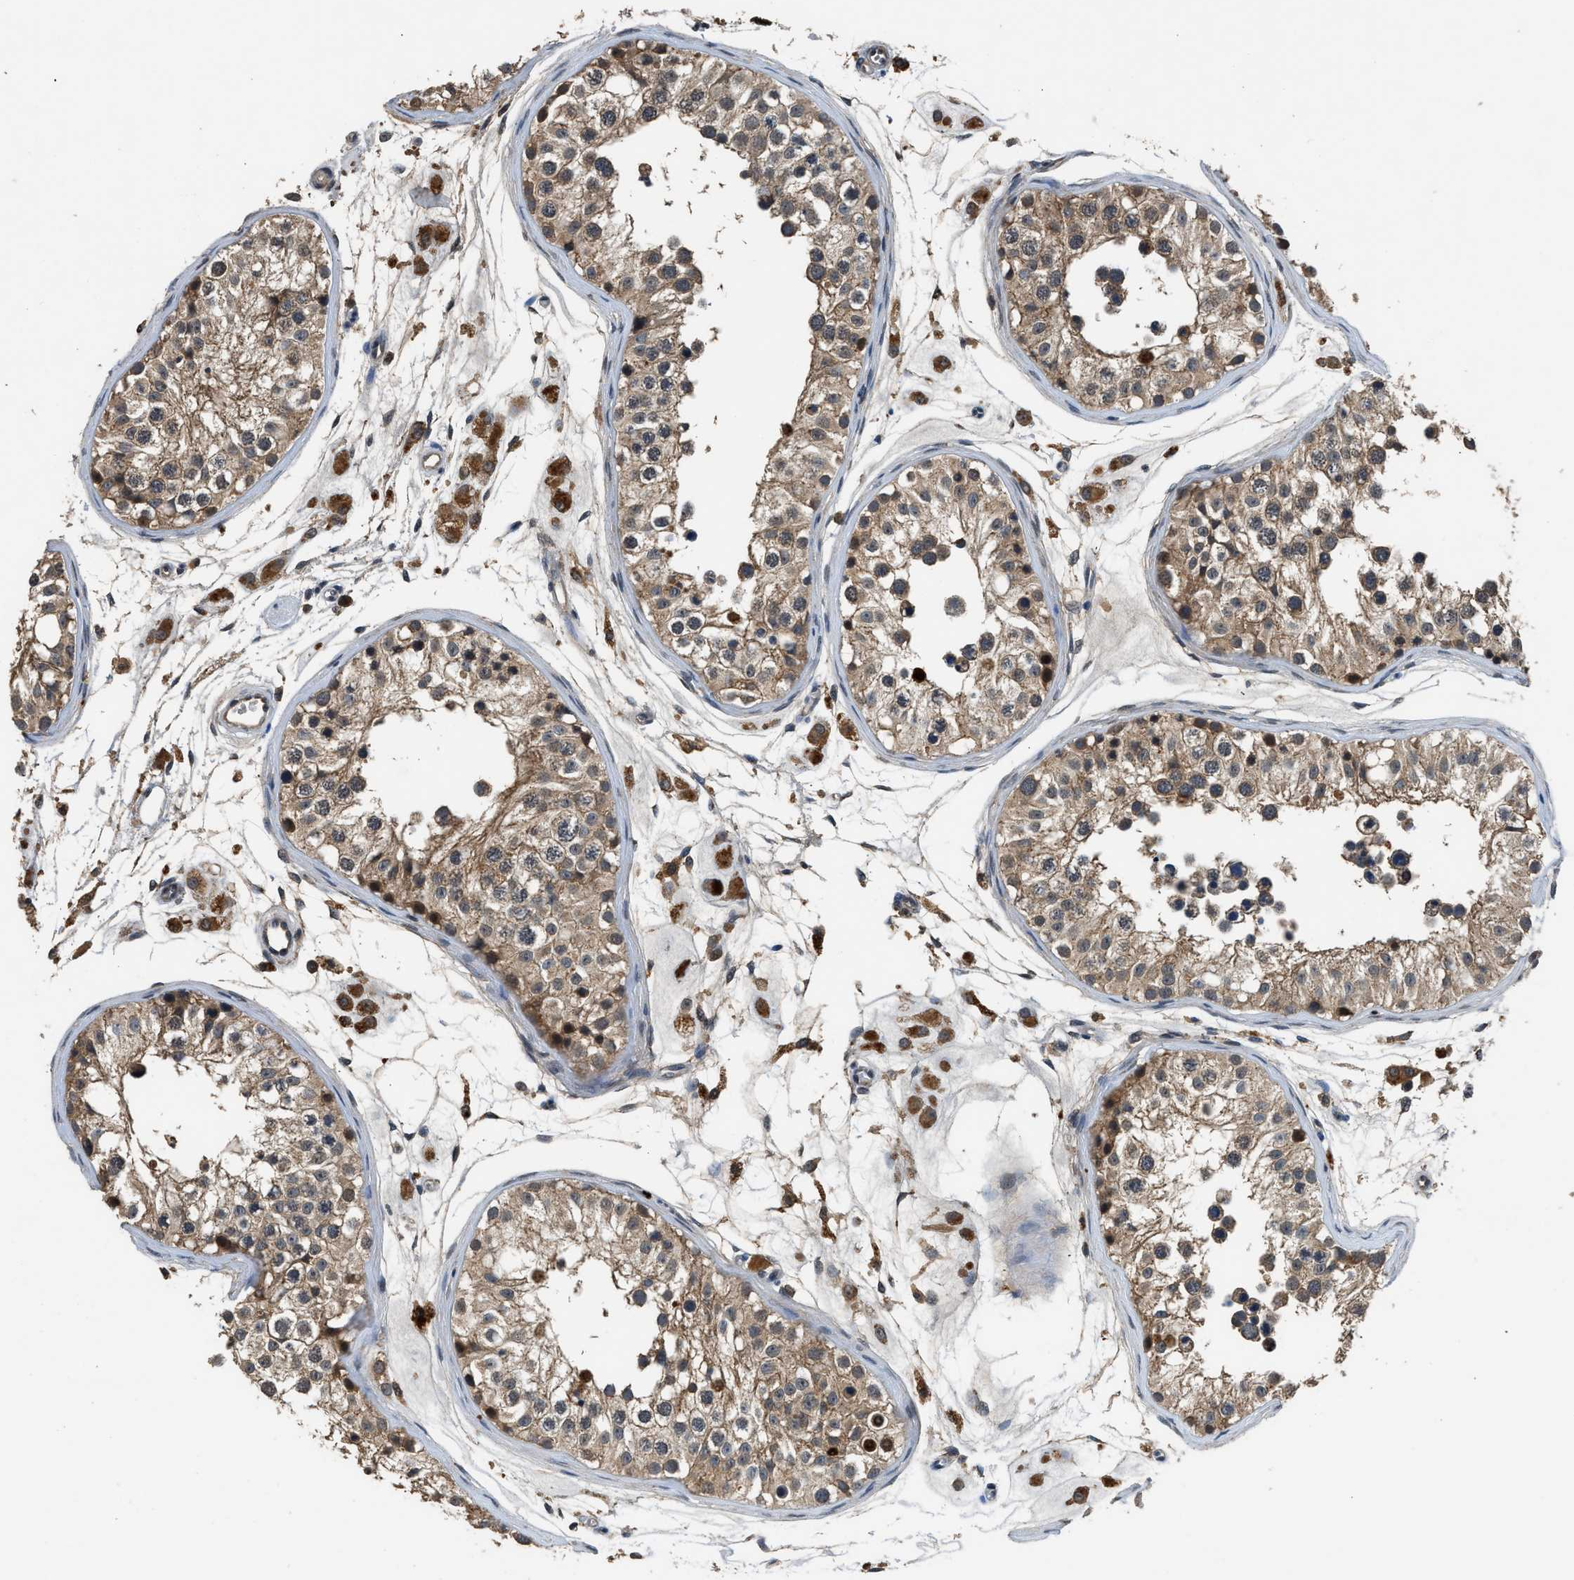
{"staining": {"intensity": "moderate", "quantity": ">75%", "location": "cytoplasmic/membranous"}, "tissue": "testis", "cell_type": "Cells in seminiferous ducts", "image_type": "normal", "snomed": [{"axis": "morphology", "description": "Normal tissue, NOS"}, {"axis": "morphology", "description": "Adenocarcinoma, metastatic, NOS"}, {"axis": "topography", "description": "Testis"}], "caption": "The immunohistochemical stain labels moderate cytoplasmic/membranous staining in cells in seminiferous ducts of benign testis. Immunohistochemistry (ihc) stains the protein in brown and the nuclei are stained blue.", "gene": "SLC15A4", "patient": {"sex": "male", "age": 26}}